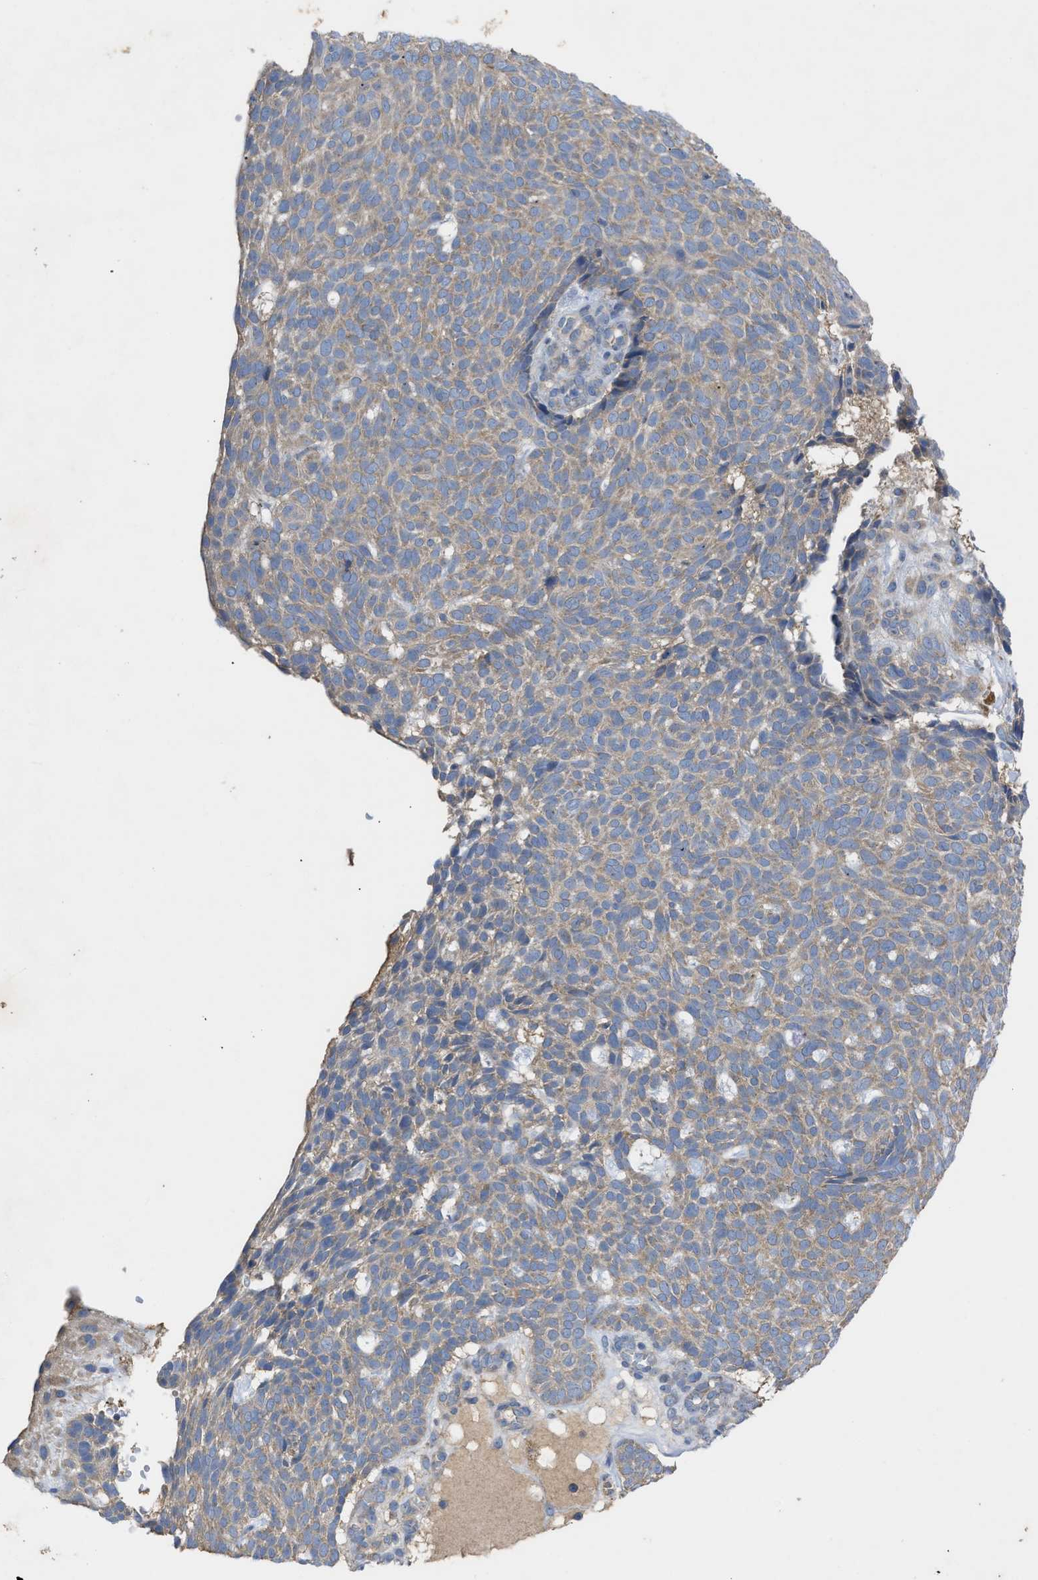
{"staining": {"intensity": "moderate", "quantity": ">75%", "location": "cytoplasmic/membranous"}, "tissue": "skin cancer", "cell_type": "Tumor cells", "image_type": "cancer", "snomed": [{"axis": "morphology", "description": "Basal cell carcinoma"}, {"axis": "topography", "description": "Skin"}], "caption": "Human basal cell carcinoma (skin) stained for a protein (brown) demonstrates moderate cytoplasmic/membranous positive positivity in about >75% of tumor cells.", "gene": "TMEM131", "patient": {"sex": "male", "age": 61}}